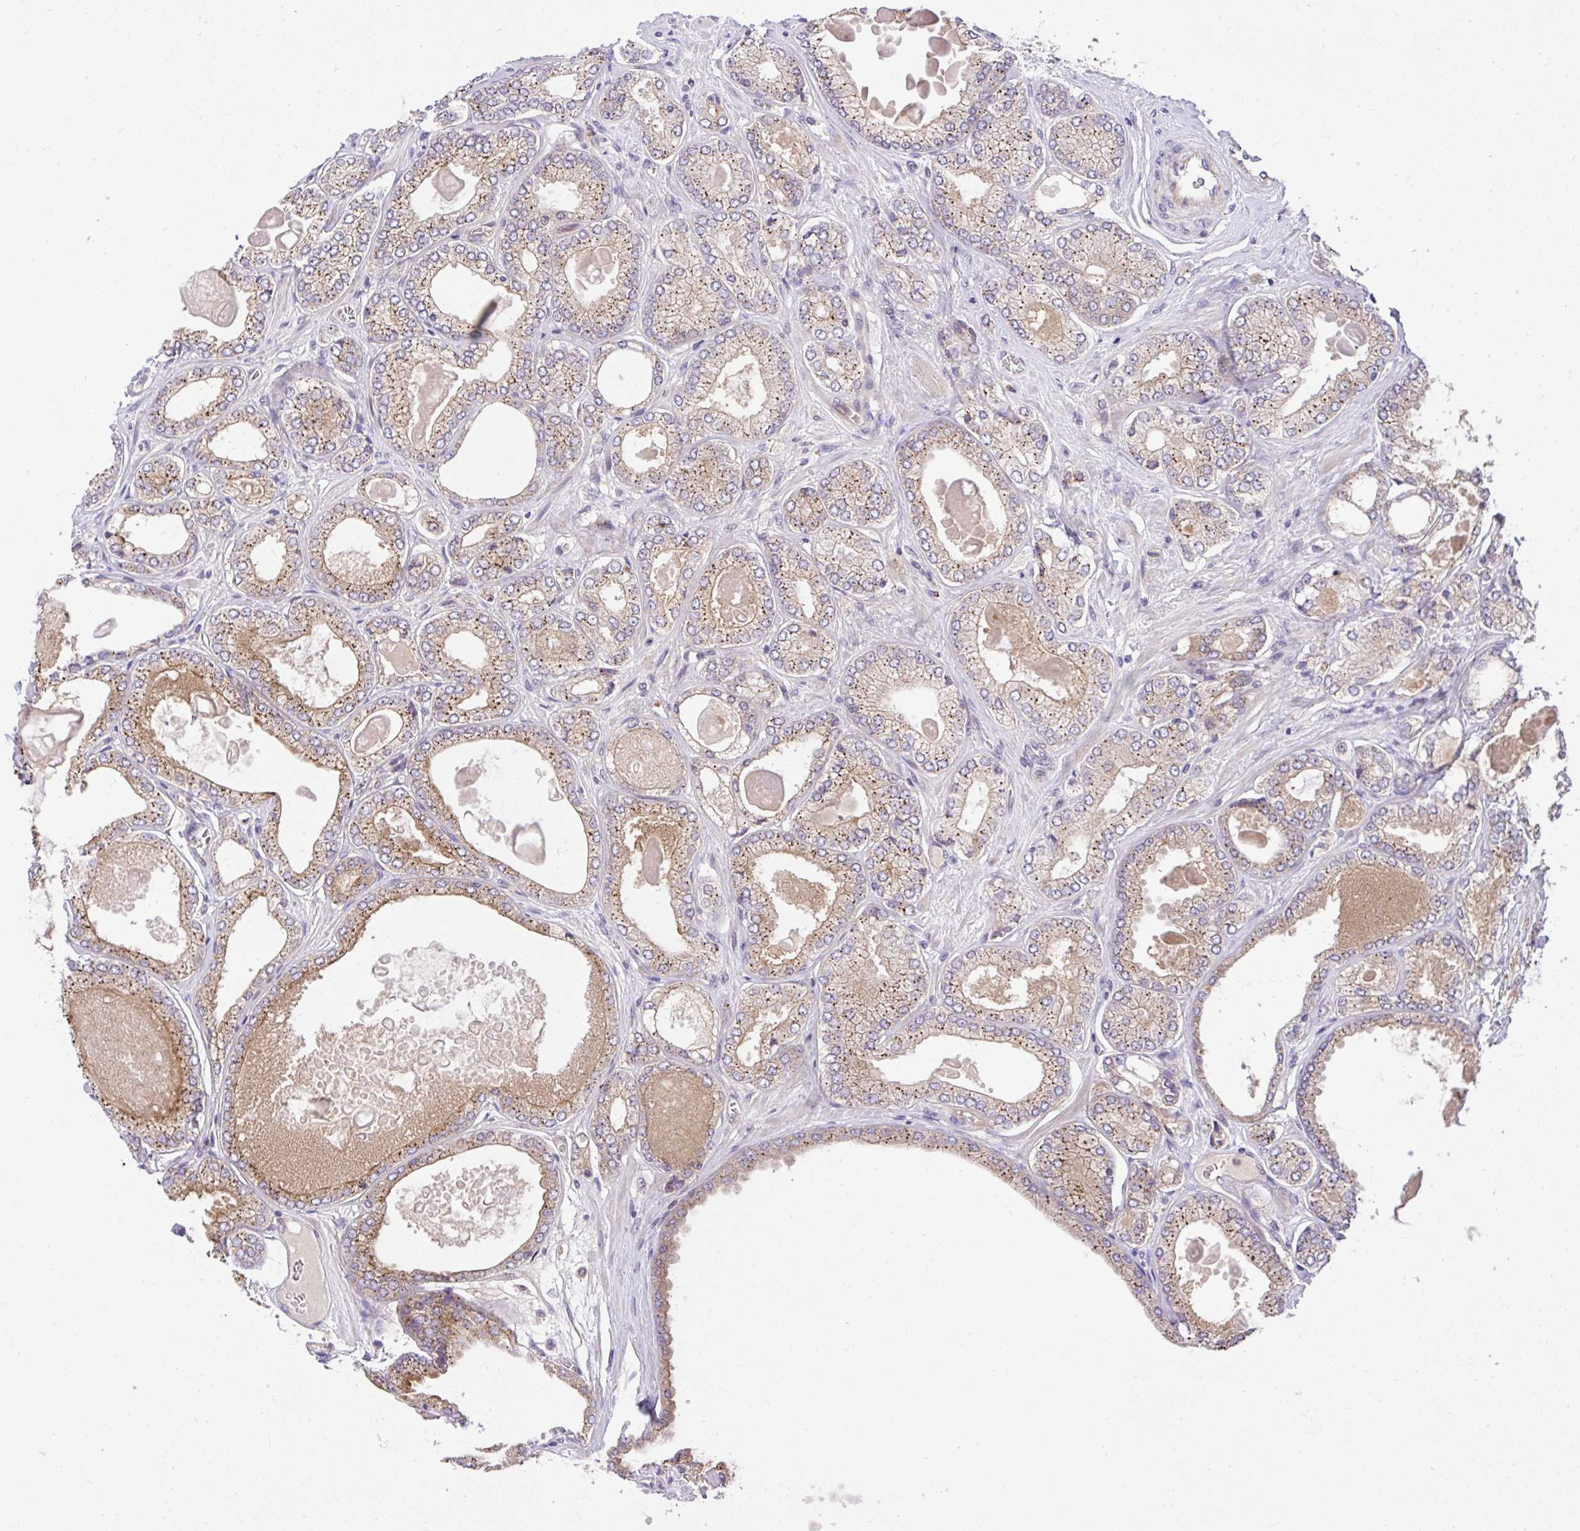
{"staining": {"intensity": "moderate", "quantity": "25%-75%", "location": "cytoplasmic/membranous"}, "tissue": "prostate cancer", "cell_type": "Tumor cells", "image_type": "cancer", "snomed": [{"axis": "morphology", "description": "Adenocarcinoma, High grade"}, {"axis": "topography", "description": "Prostate"}], "caption": "A photomicrograph showing moderate cytoplasmic/membranous positivity in about 25%-75% of tumor cells in prostate cancer, as visualized by brown immunohistochemical staining.", "gene": "CHIA", "patient": {"sex": "male", "age": 68}}